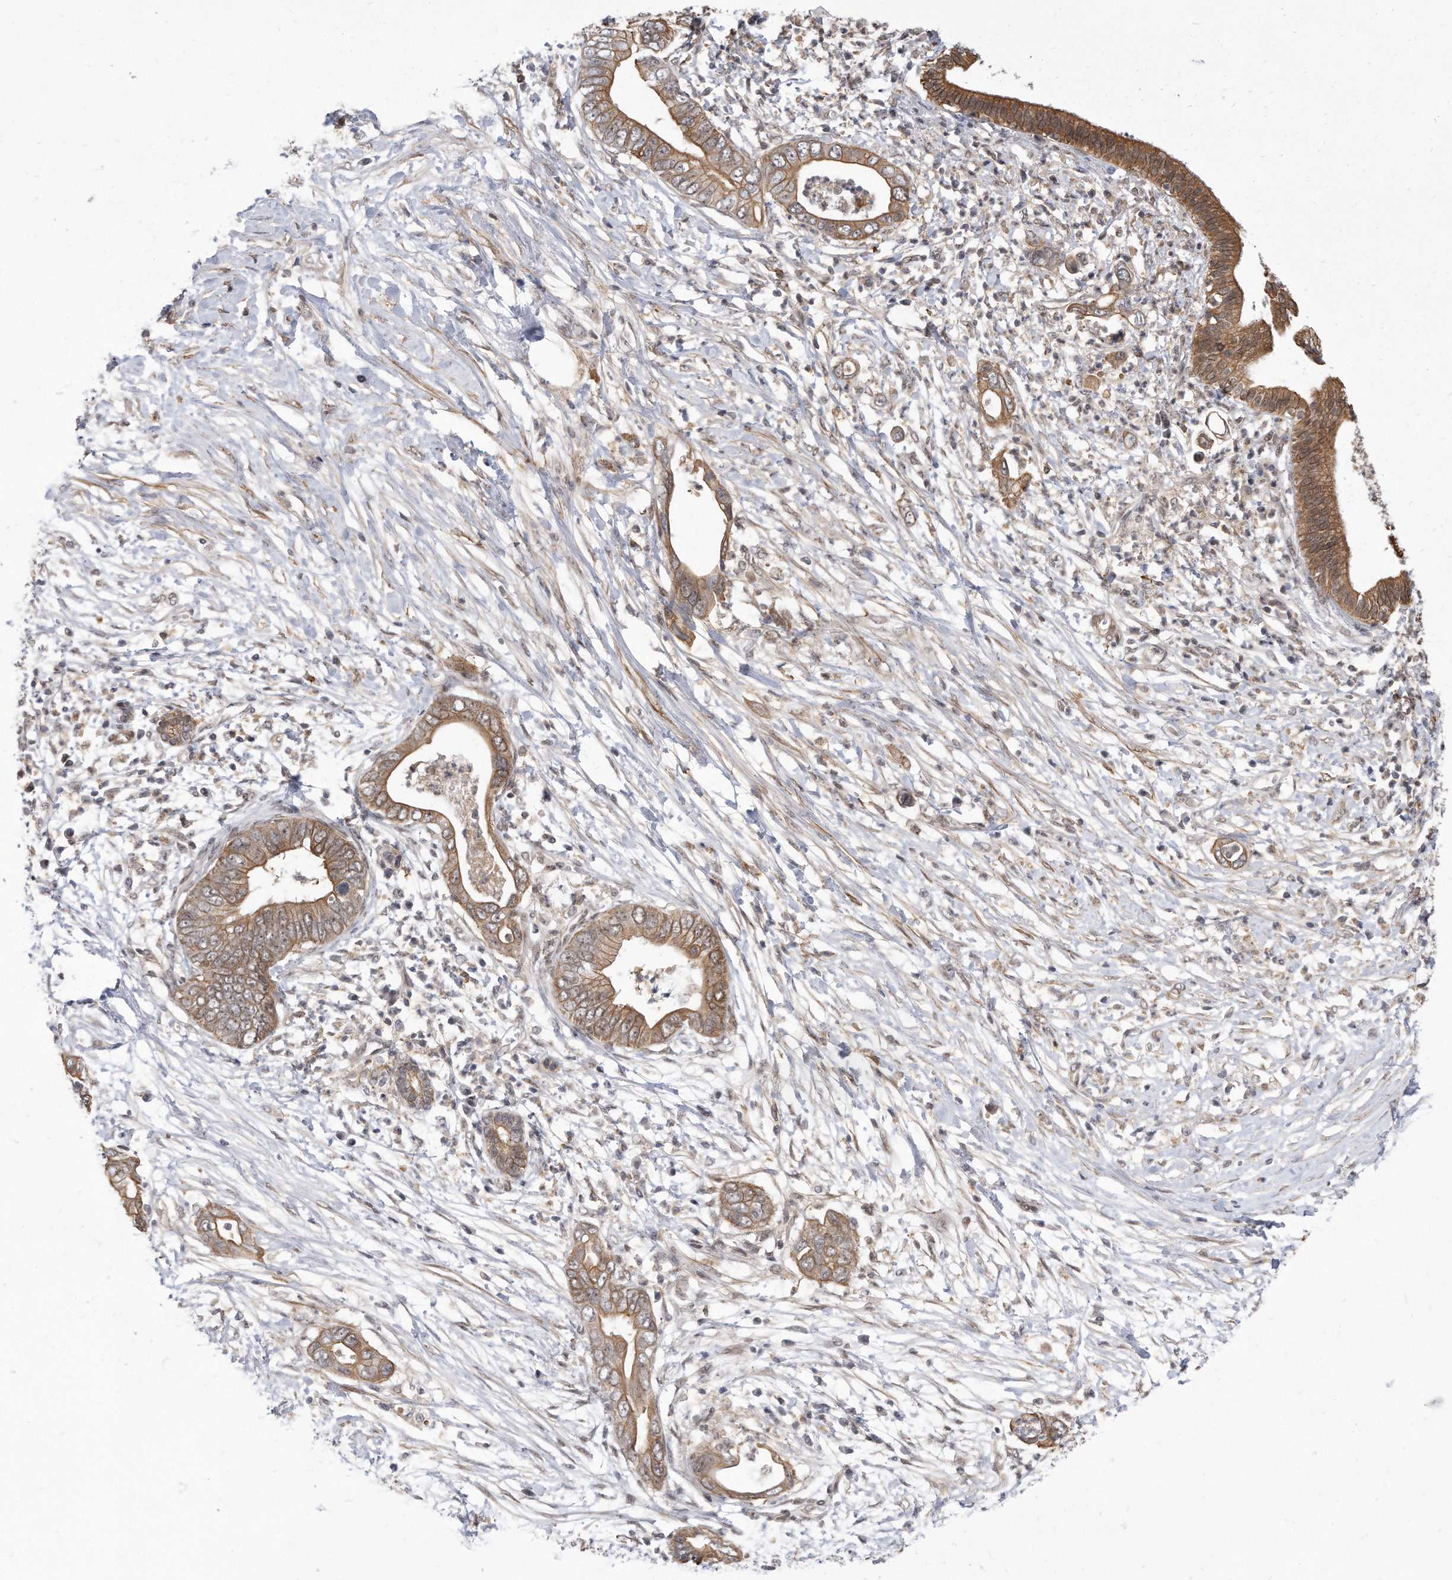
{"staining": {"intensity": "moderate", "quantity": ">75%", "location": "cytoplasmic/membranous"}, "tissue": "pancreatic cancer", "cell_type": "Tumor cells", "image_type": "cancer", "snomed": [{"axis": "morphology", "description": "Adenocarcinoma, NOS"}, {"axis": "topography", "description": "Pancreas"}], "caption": "IHC (DAB (3,3'-diaminobenzidine)) staining of pancreatic cancer shows moderate cytoplasmic/membranous protein positivity in about >75% of tumor cells.", "gene": "TCP1", "patient": {"sex": "male", "age": 75}}